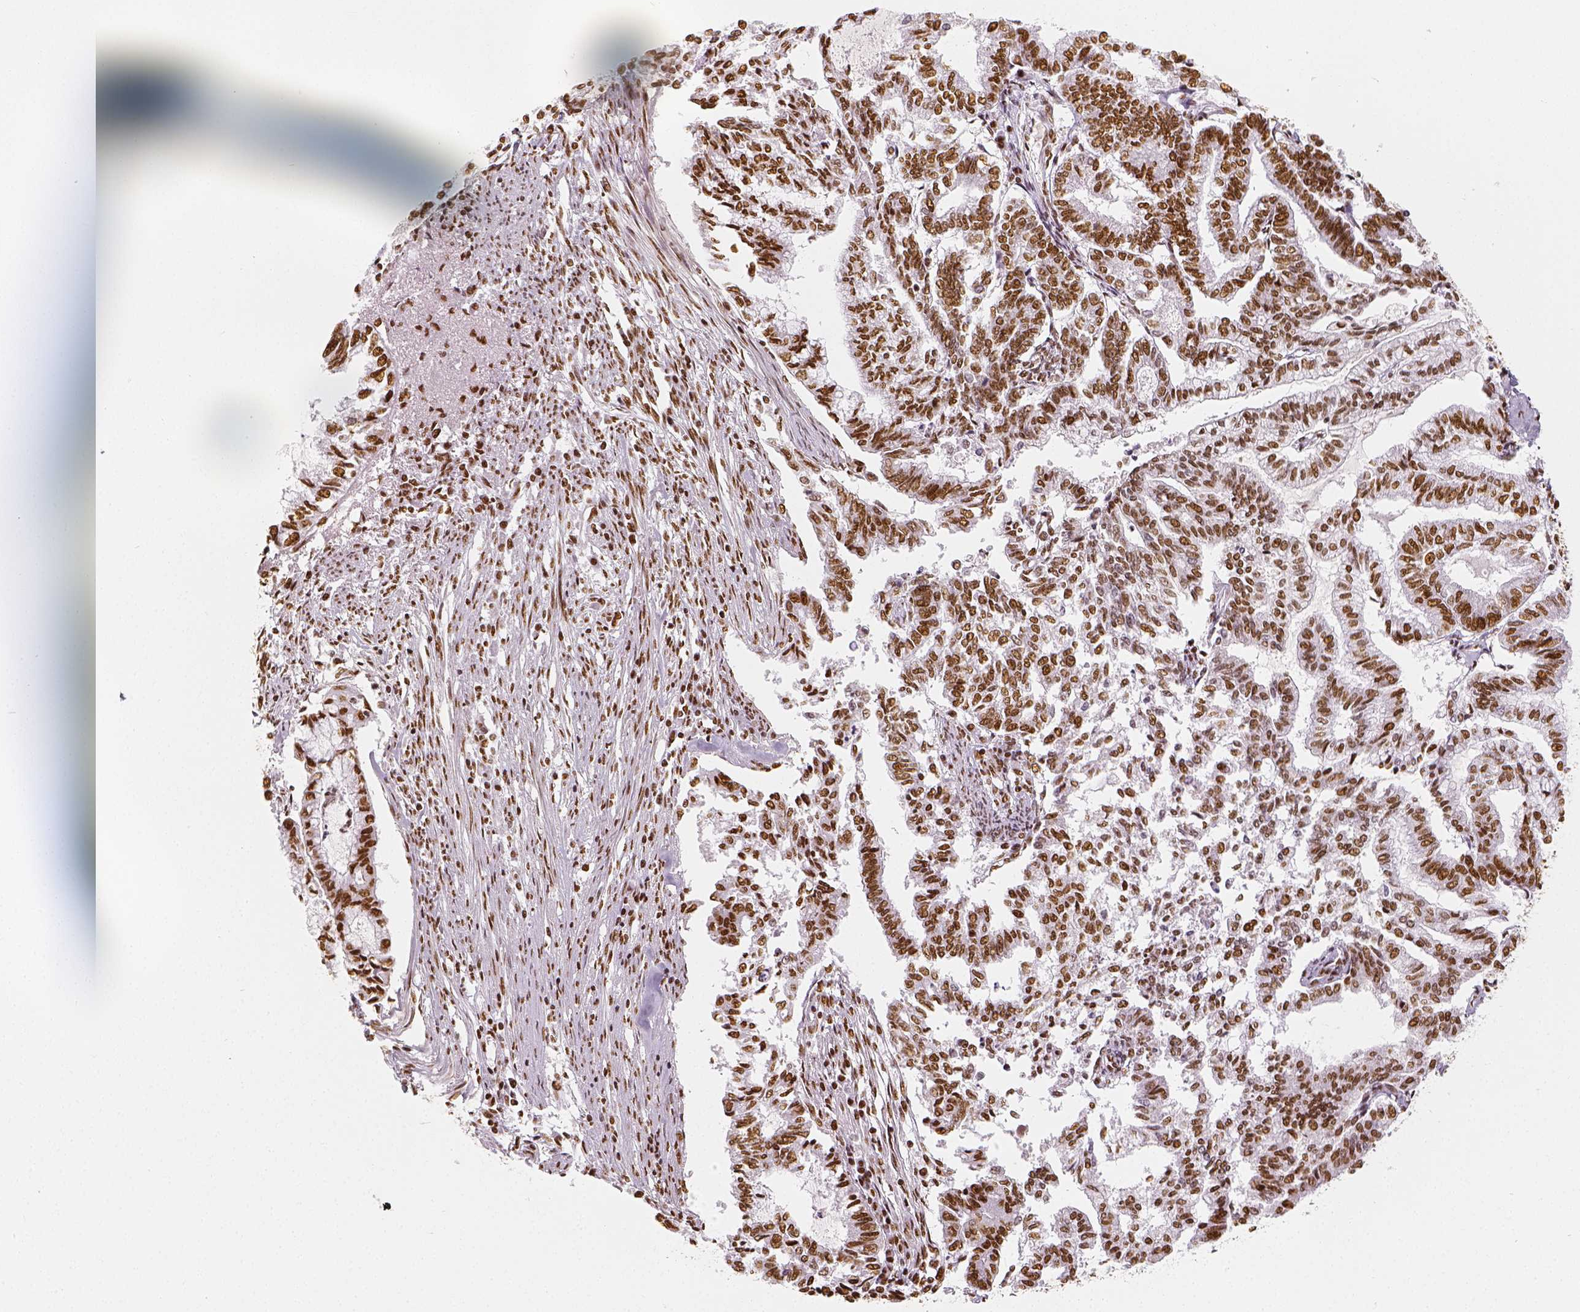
{"staining": {"intensity": "moderate", "quantity": ">75%", "location": "nuclear"}, "tissue": "endometrial cancer", "cell_type": "Tumor cells", "image_type": "cancer", "snomed": [{"axis": "morphology", "description": "Adenocarcinoma, NOS"}, {"axis": "topography", "description": "Endometrium"}], "caption": "Endometrial cancer (adenocarcinoma) stained with a protein marker displays moderate staining in tumor cells.", "gene": "KDM5B", "patient": {"sex": "female", "age": 79}}